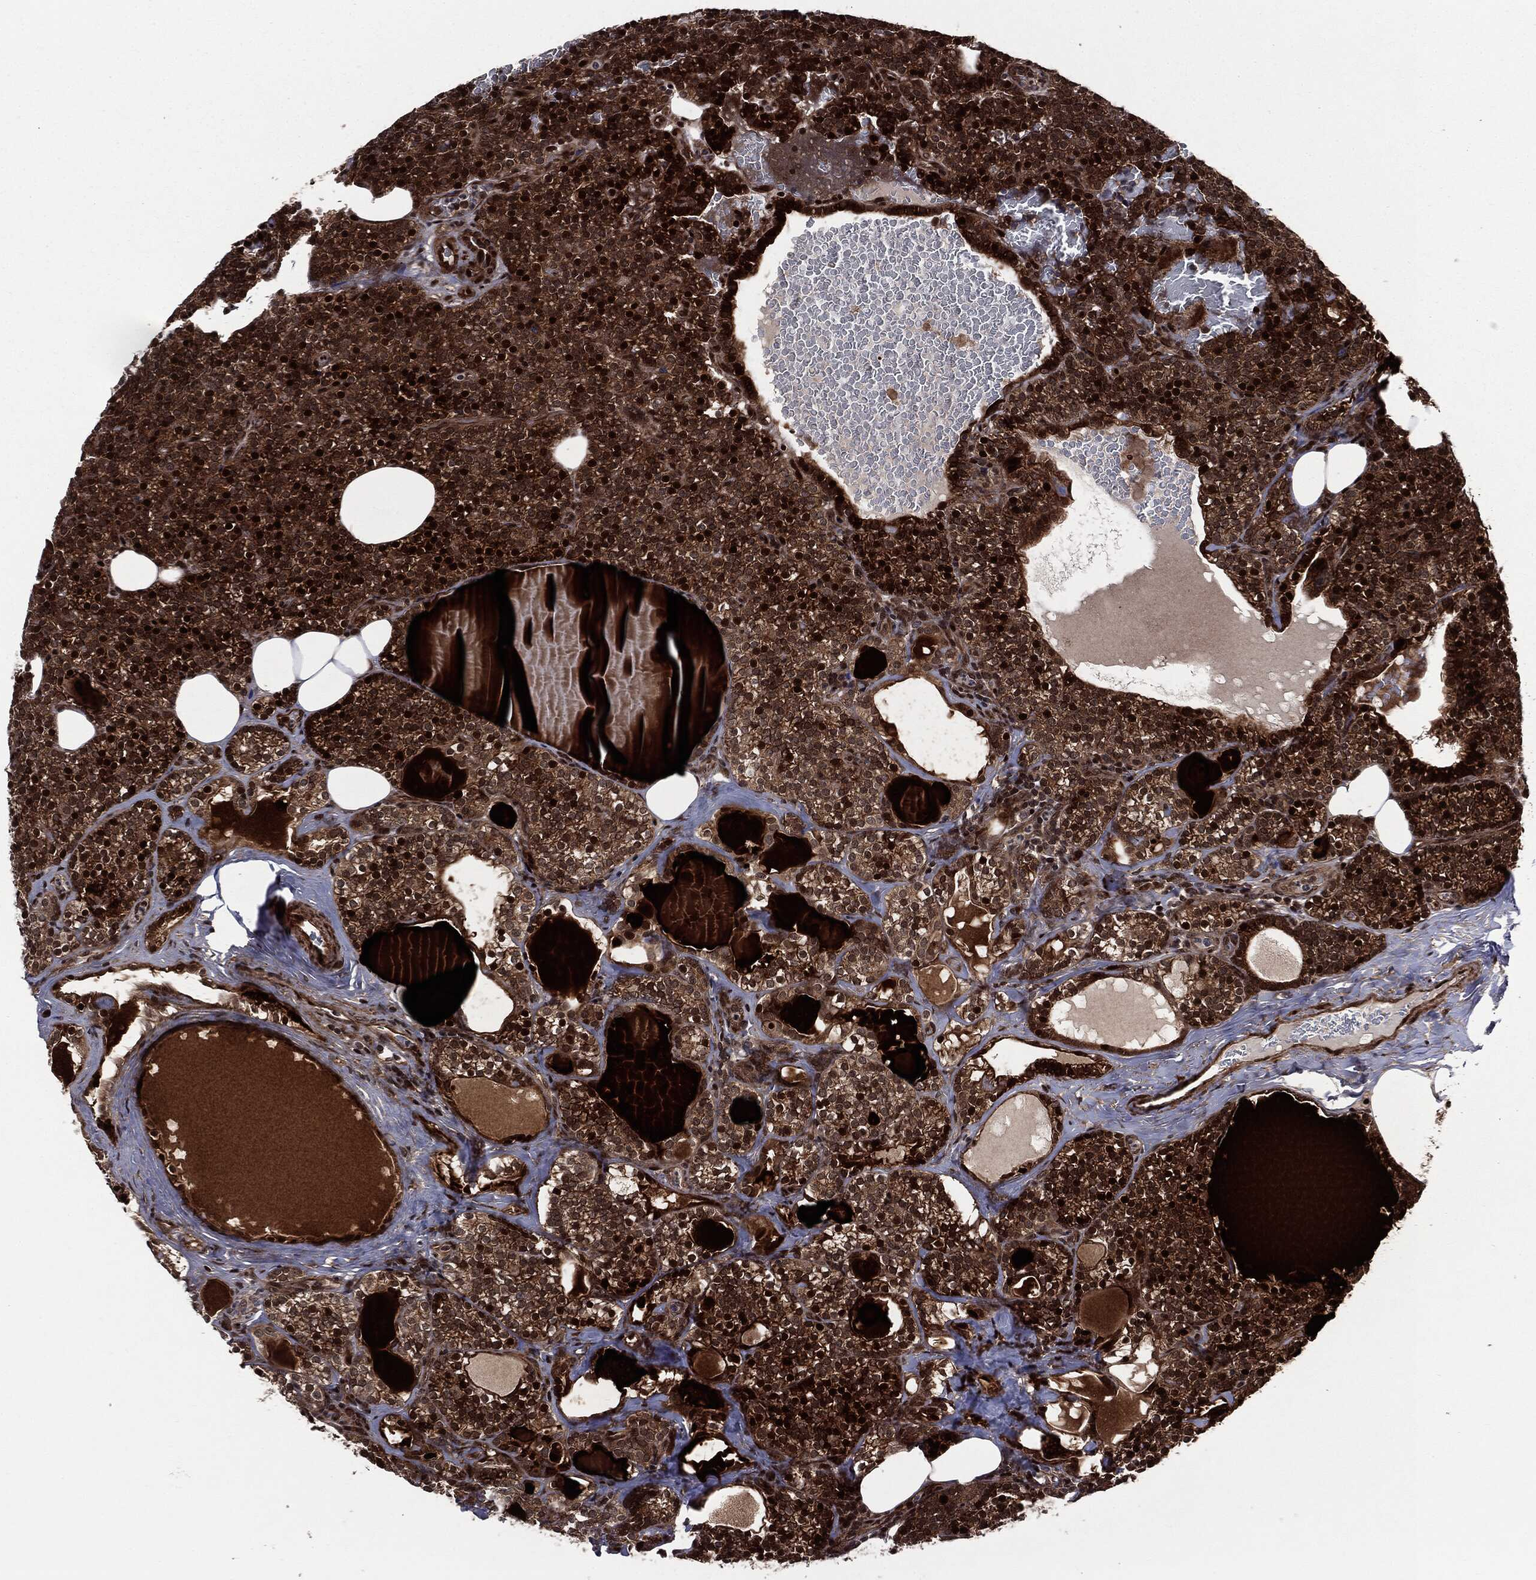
{"staining": {"intensity": "strong", "quantity": "25%-75%", "location": "cytoplasmic/membranous,nuclear"}, "tissue": "parathyroid gland", "cell_type": "Glandular cells", "image_type": "normal", "snomed": [{"axis": "morphology", "description": "Normal tissue, NOS"}, {"axis": "topography", "description": "Parathyroid gland"}], "caption": "A high-resolution photomicrograph shows IHC staining of normal parathyroid gland, which reveals strong cytoplasmic/membranous,nuclear staining in about 25%-75% of glandular cells.", "gene": "SMAD4", "patient": {"sex": "female", "age": 63}}